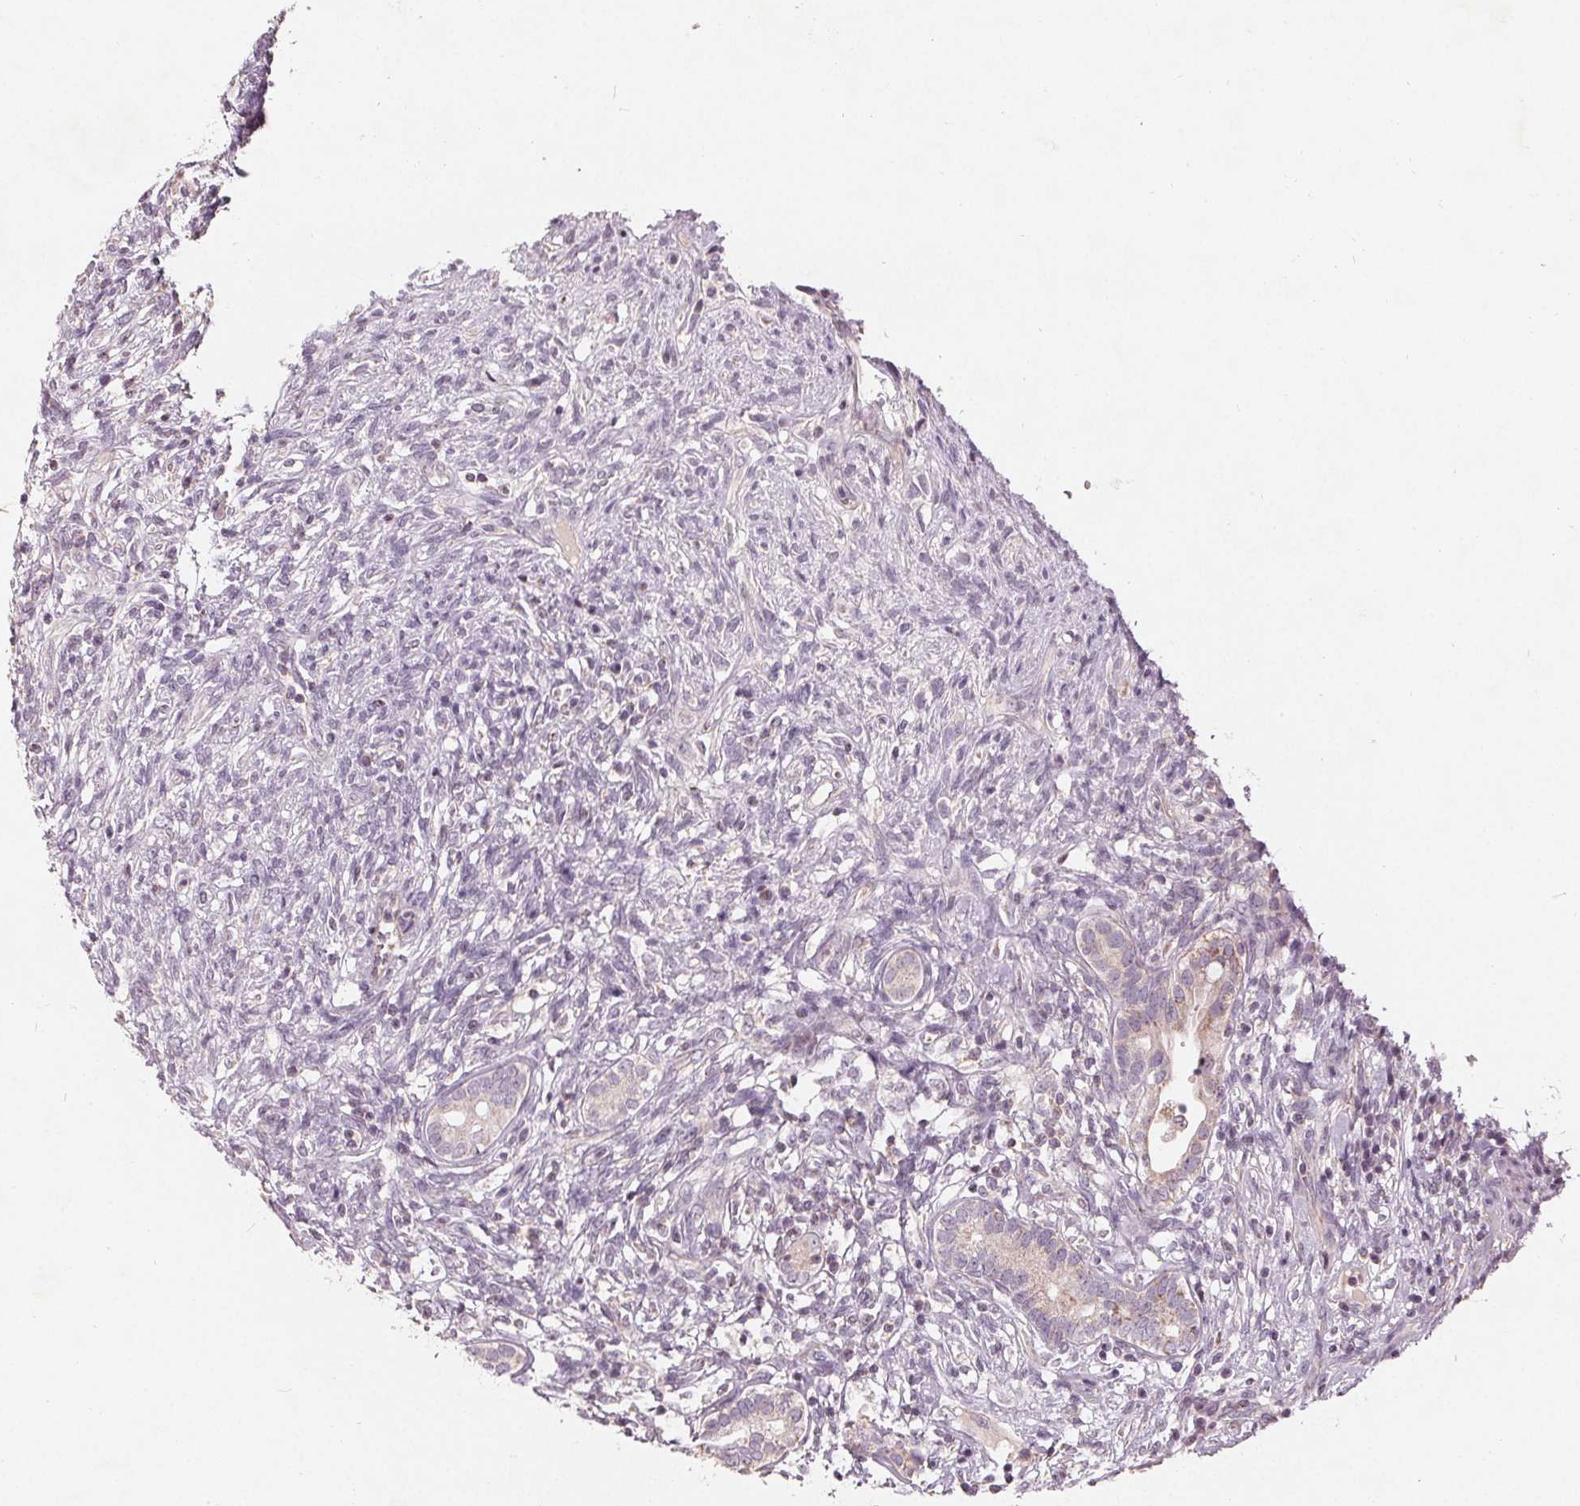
{"staining": {"intensity": "moderate", "quantity": "<25%", "location": "cytoplasmic/membranous"}, "tissue": "testis cancer", "cell_type": "Tumor cells", "image_type": "cancer", "snomed": [{"axis": "morphology", "description": "Seminoma, NOS"}, {"axis": "morphology", "description": "Carcinoma, Embryonal, NOS"}, {"axis": "topography", "description": "Testis"}], "caption": "High-power microscopy captured an immunohistochemistry (IHC) histopathology image of testis cancer (embryonal carcinoma), revealing moderate cytoplasmic/membranous expression in approximately <25% of tumor cells.", "gene": "TRIM60", "patient": {"sex": "male", "age": 41}}